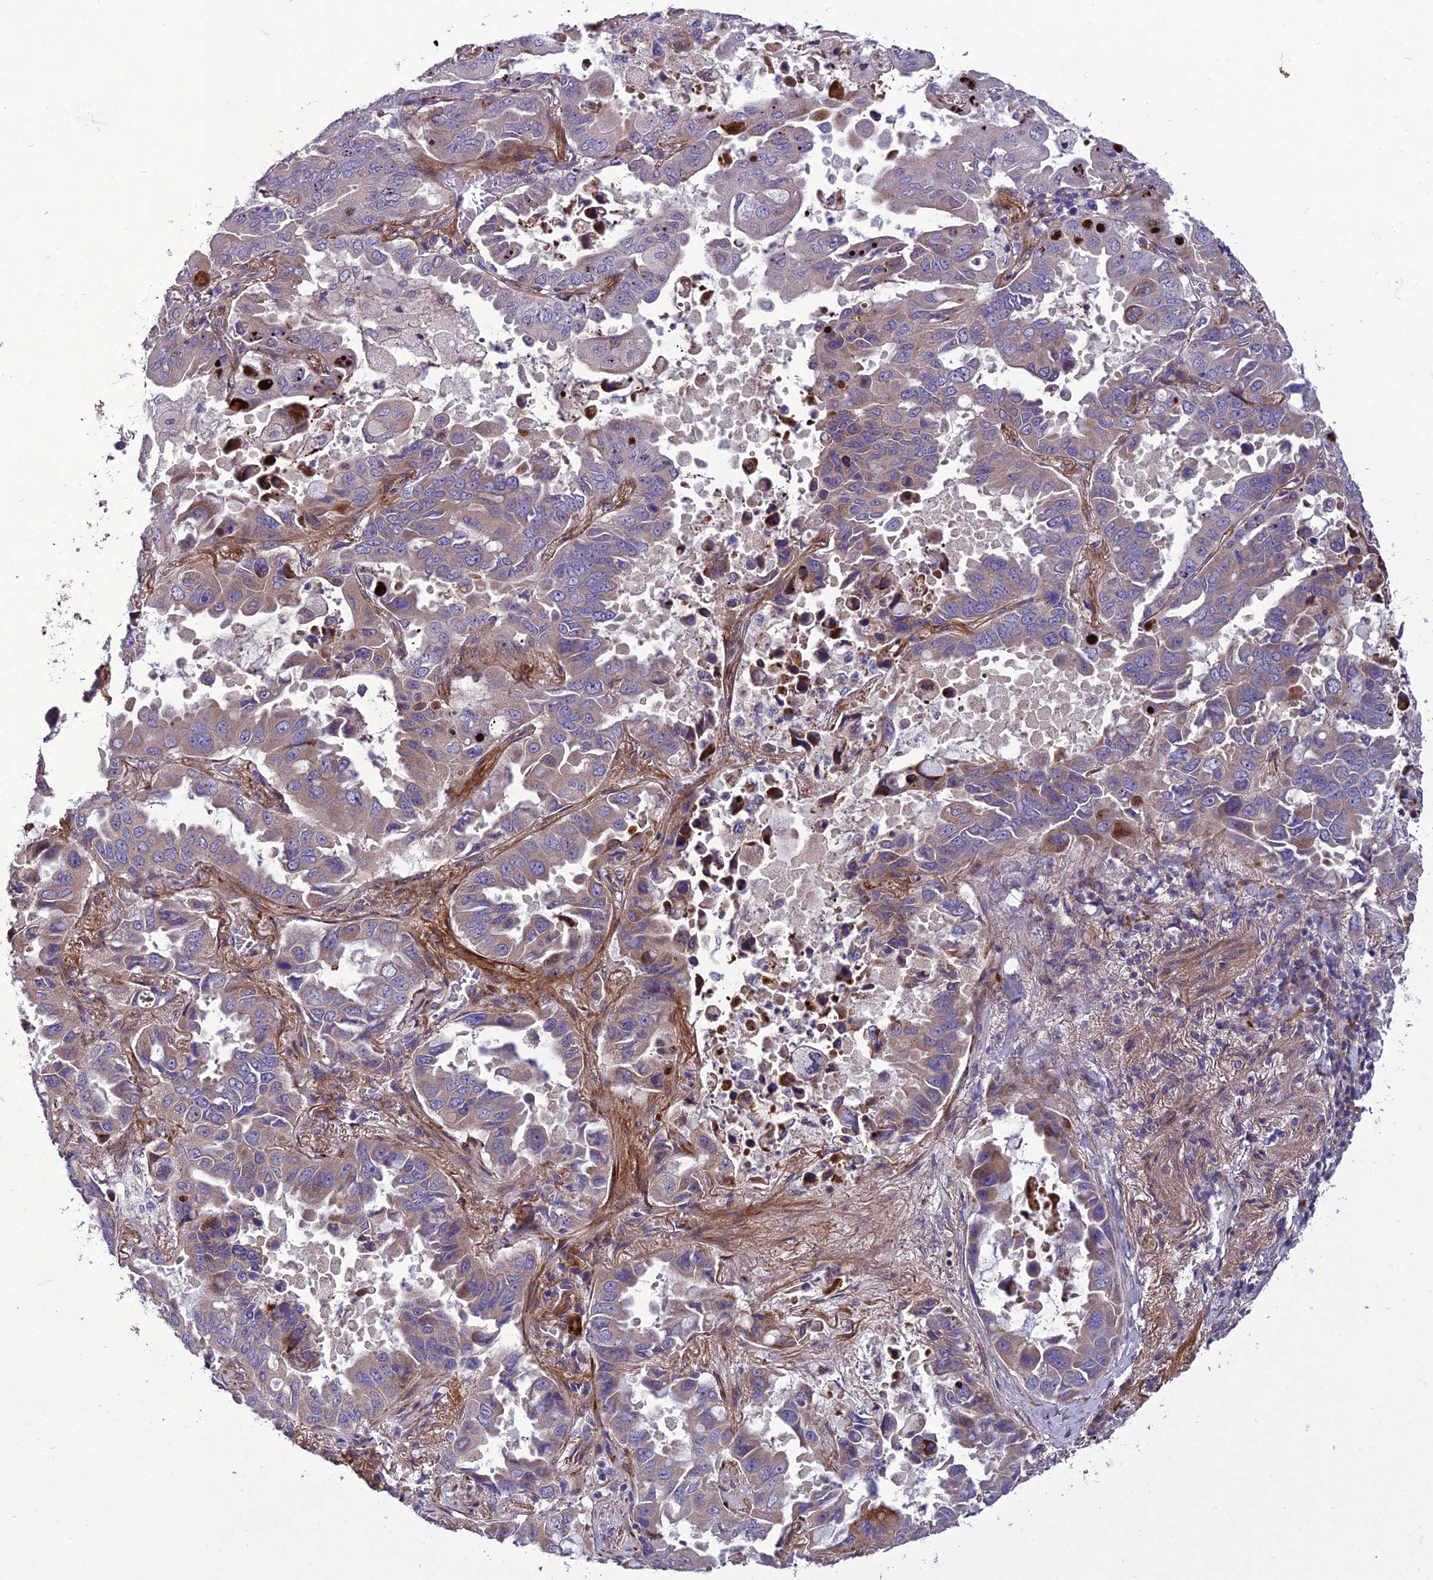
{"staining": {"intensity": "weak", "quantity": "25%-75%", "location": "cytoplasmic/membranous"}, "tissue": "lung cancer", "cell_type": "Tumor cells", "image_type": "cancer", "snomed": [{"axis": "morphology", "description": "Adenocarcinoma, NOS"}, {"axis": "topography", "description": "Lung"}], "caption": "The photomicrograph displays a brown stain indicating the presence of a protein in the cytoplasmic/membranous of tumor cells in lung adenocarcinoma.", "gene": "ADIPOR2", "patient": {"sex": "male", "age": 64}}